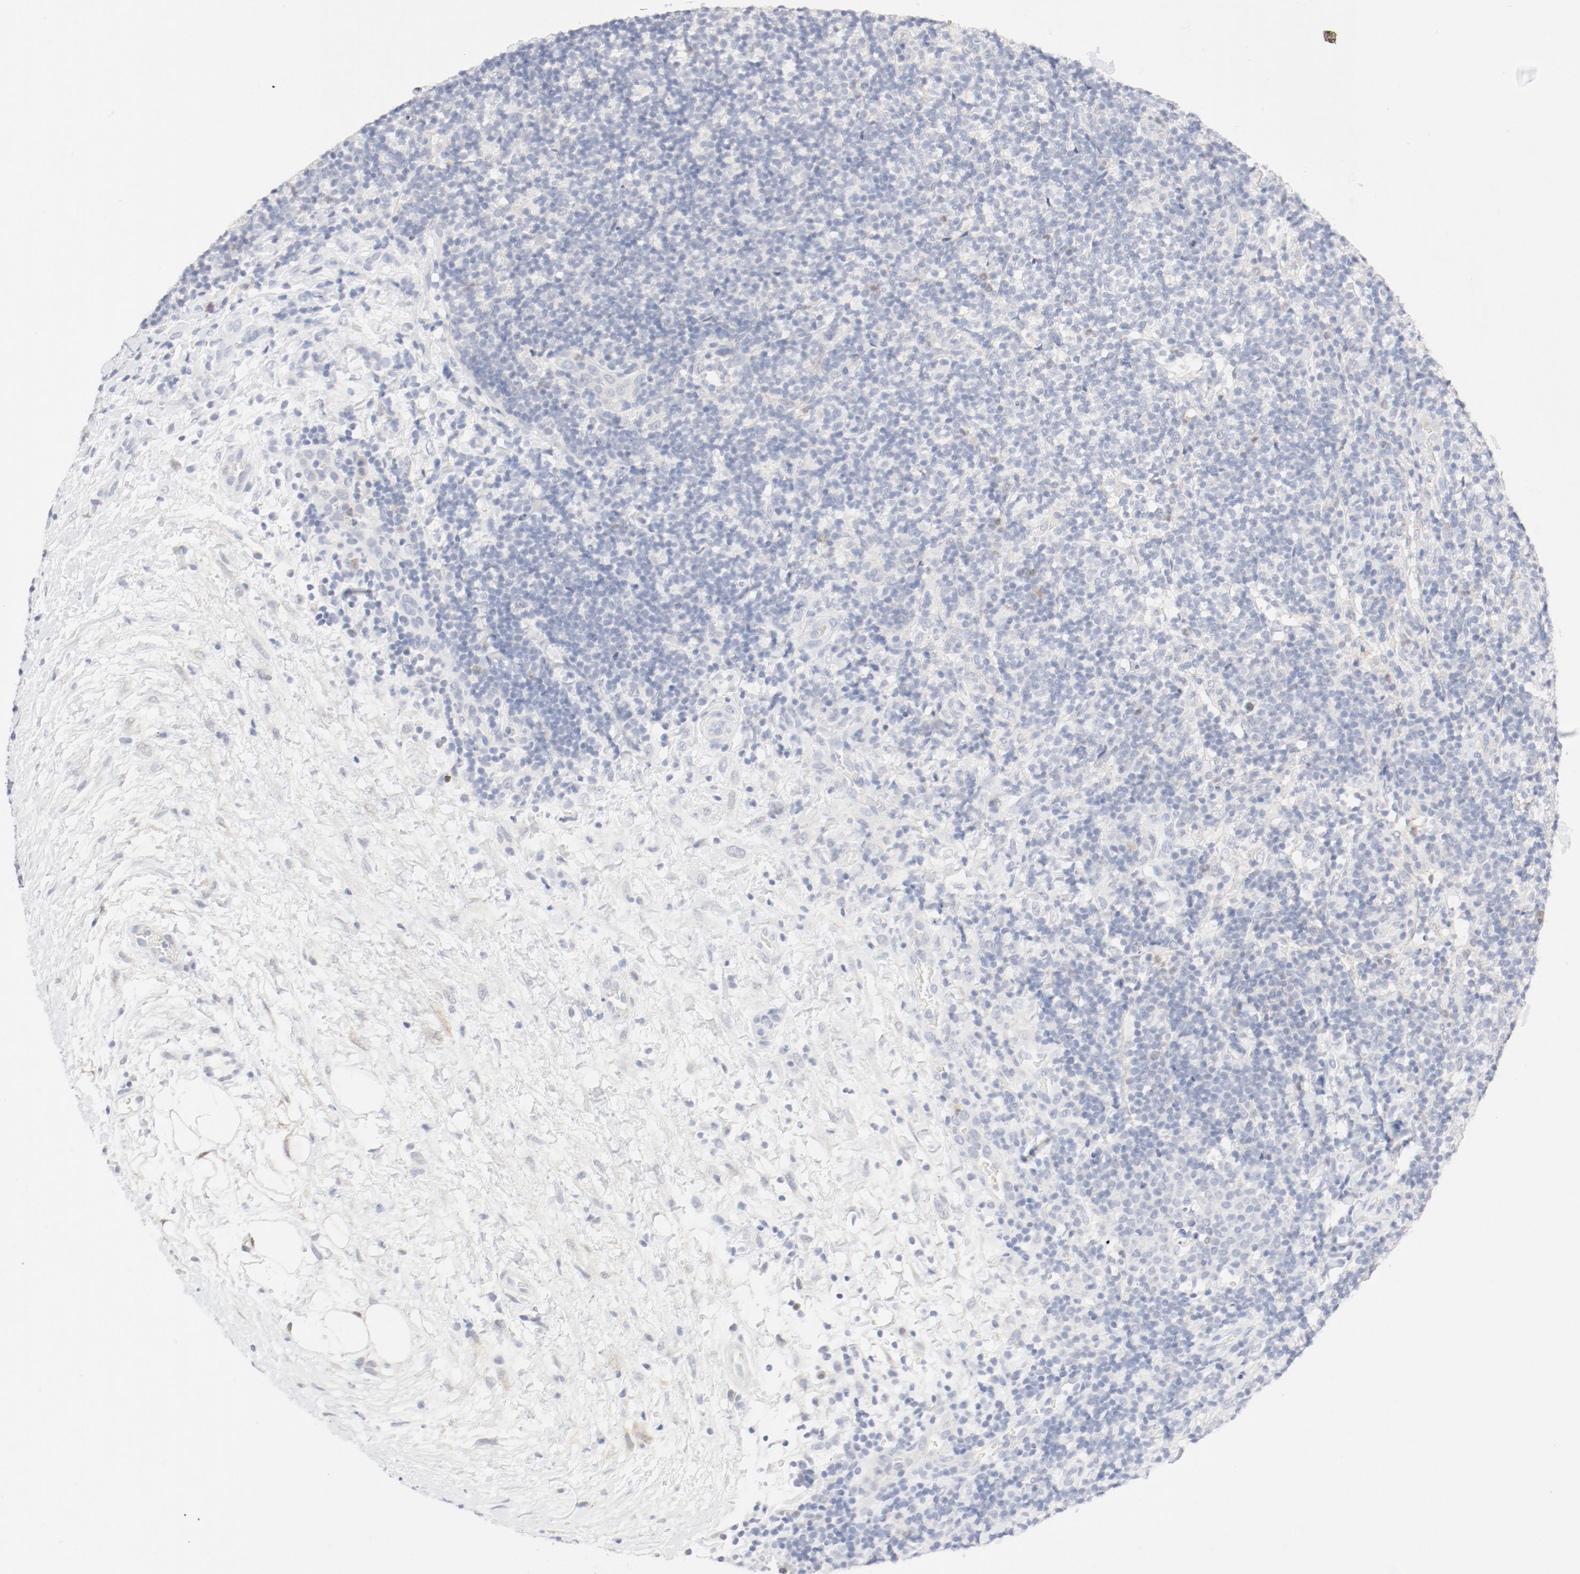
{"staining": {"intensity": "negative", "quantity": "none", "location": "none"}, "tissue": "lymphoma", "cell_type": "Tumor cells", "image_type": "cancer", "snomed": [{"axis": "morphology", "description": "Malignant lymphoma, non-Hodgkin's type, Low grade"}, {"axis": "topography", "description": "Lymph node"}], "caption": "A histopathology image of lymphoma stained for a protein shows no brown staining in tumor cells. Brightfield microscopy of immunohistochemistry (IHC) stained with DAB (3,3'-diaminobenzidine) (brown) and hematoxylin (blue), captured at high magnification.", "gene": "PGM1", "patient": {"sex": "female", "age": 76}}